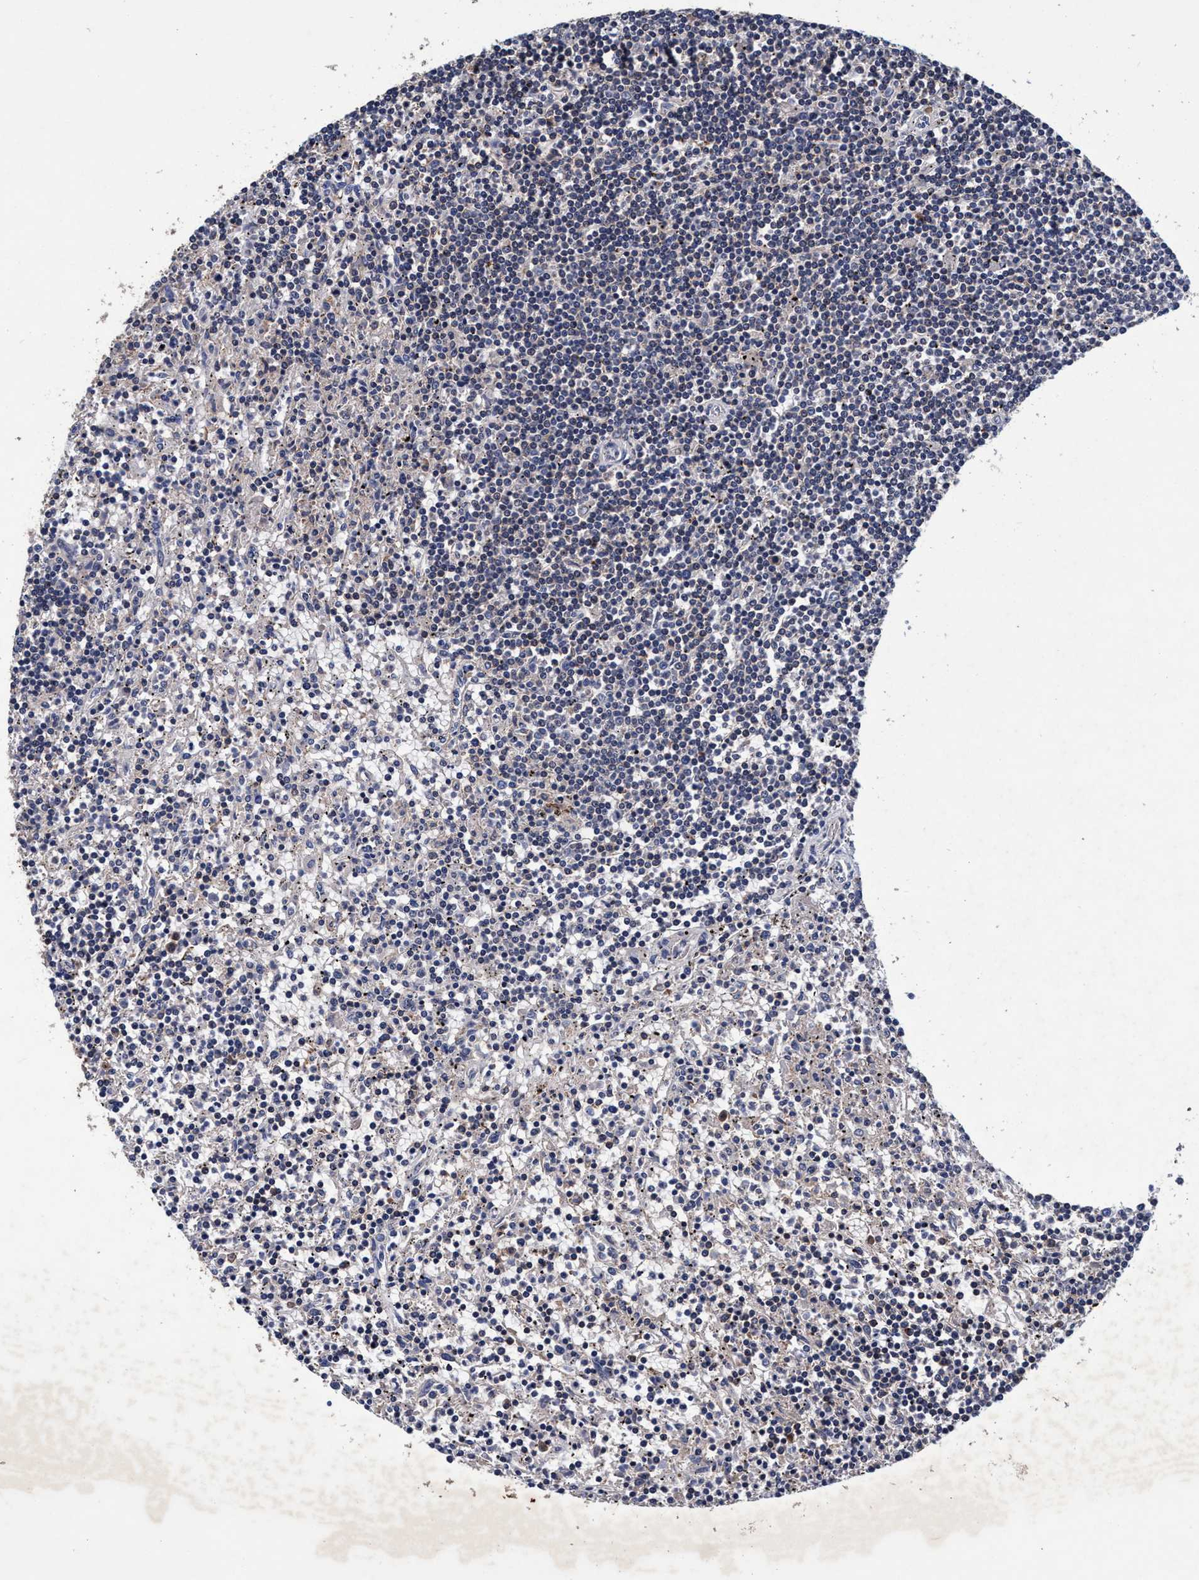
{"staining": {"intensity": "negative", "quantity": "none", "location": "none"}, "tissue": "lymphoma", "cell_type": "Tumor cells", "image_type": "cancer", "snomed": [{"axis": "morphology", "description": "Malignant lymphoma, non-Hodgkin's type, Low grade"}, {"axis": "topography", "description": "Spleen"}], "caption": "Immunohistochemical staining of human malignant lymphoma, non-Hodgkin's type (low-grade) shows no significant positivity in tumor cells.", "gene": "RNF208", "patient": {"sex": "male", "age": 76}}